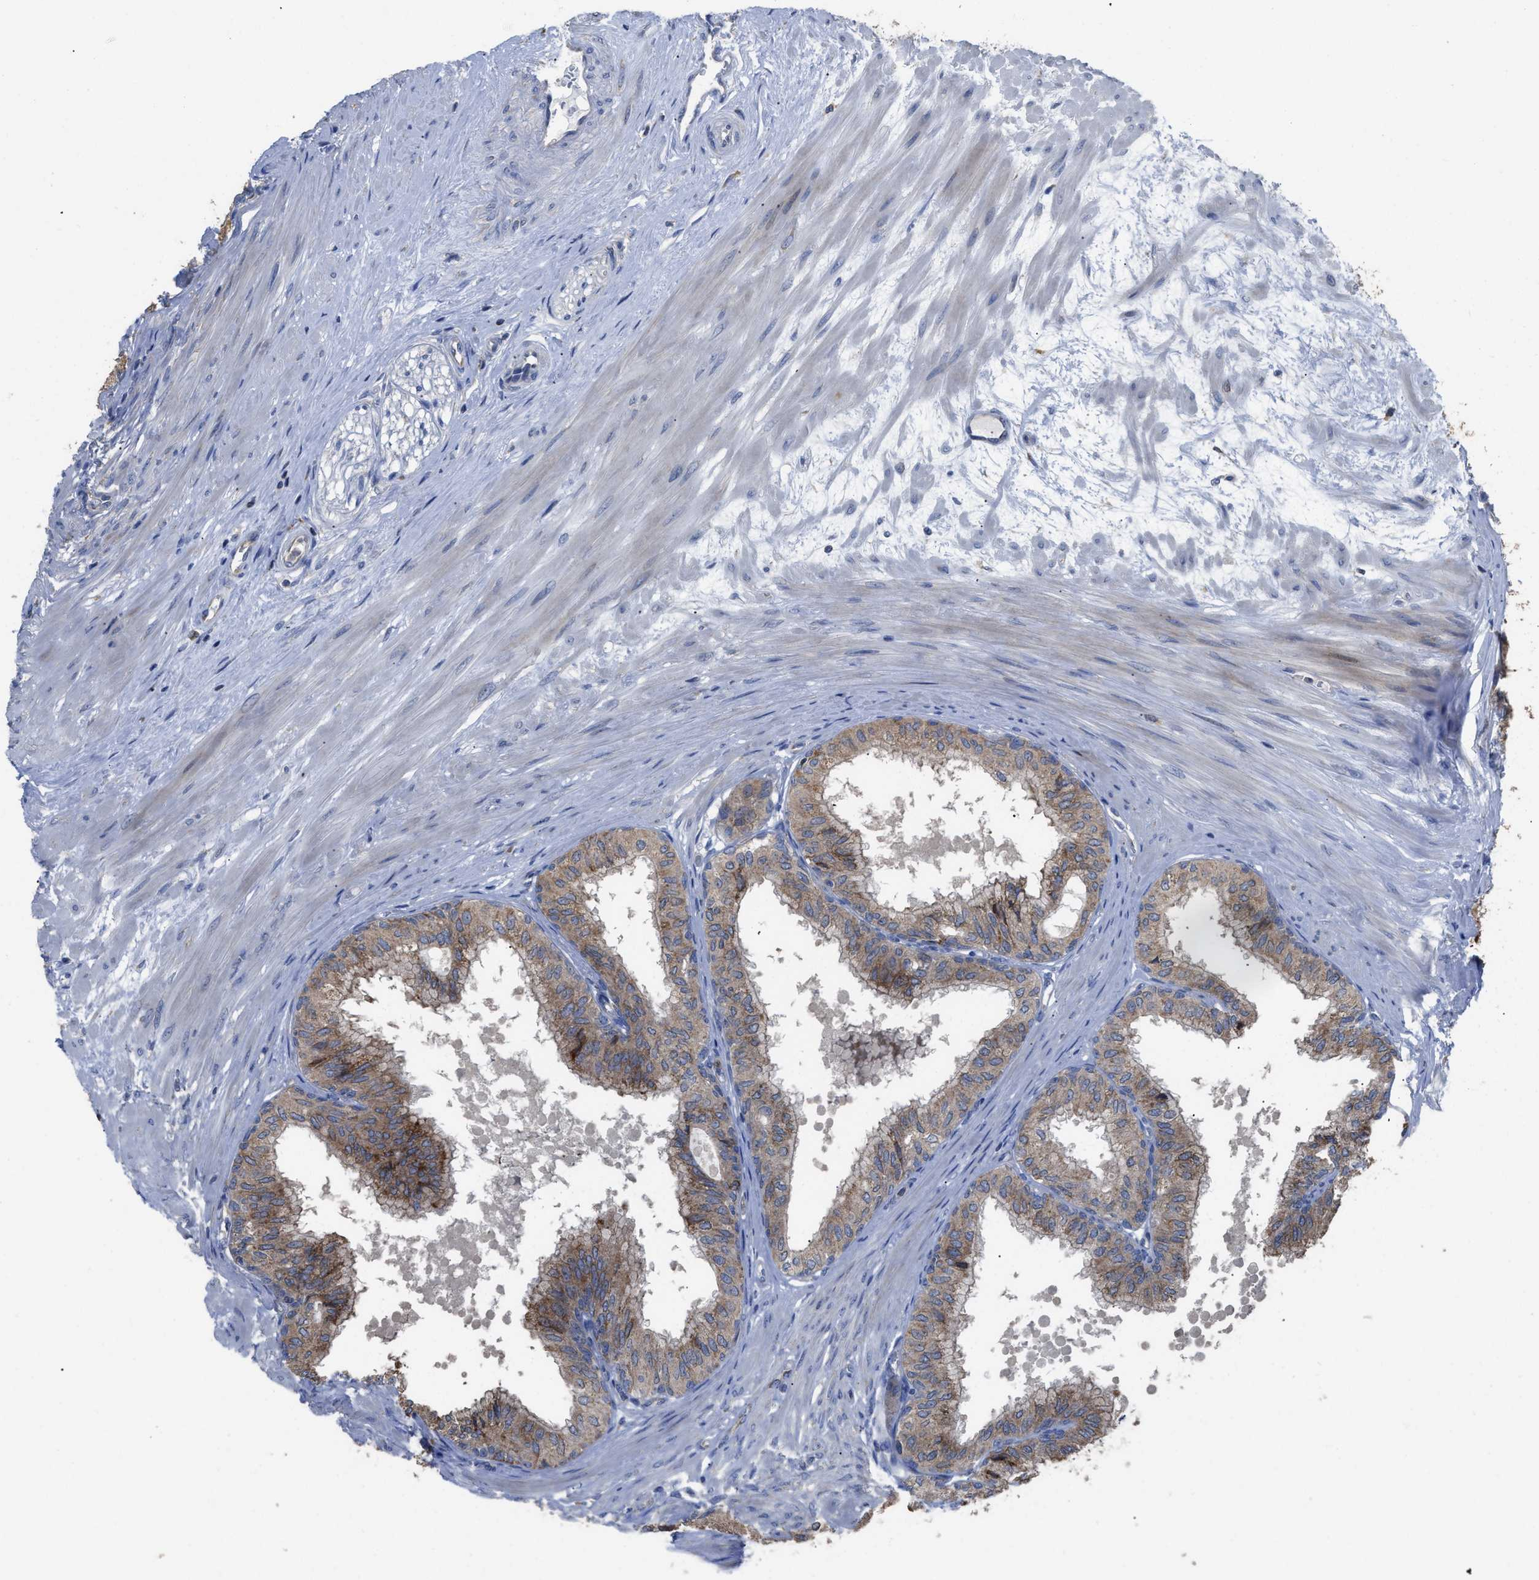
{"staining": {"intensity": "strong", "quantity": ">75%", "location": "cytoplasmic/membranous"}, "tissue": "seminal vesicle", "cell_type": "Glandular cells", "image_type": "normal", "snomed": [{"axis": "morphology", "description": "Normal tissue, NOS"}, {"axis": "topography", "description": "Prostate"}, {"axis": "topography", "description": "Seminal veicle"}], "caption": "Strong cytoplasmic/membranous positivity is present in about >75% of glandular cells in unremarkable seminal vesicle. (brown staining indicates protein expression, while blue staining denotes nuclei).", "gene": "AK2", "patient": {"sex": "male", "age": 60}}